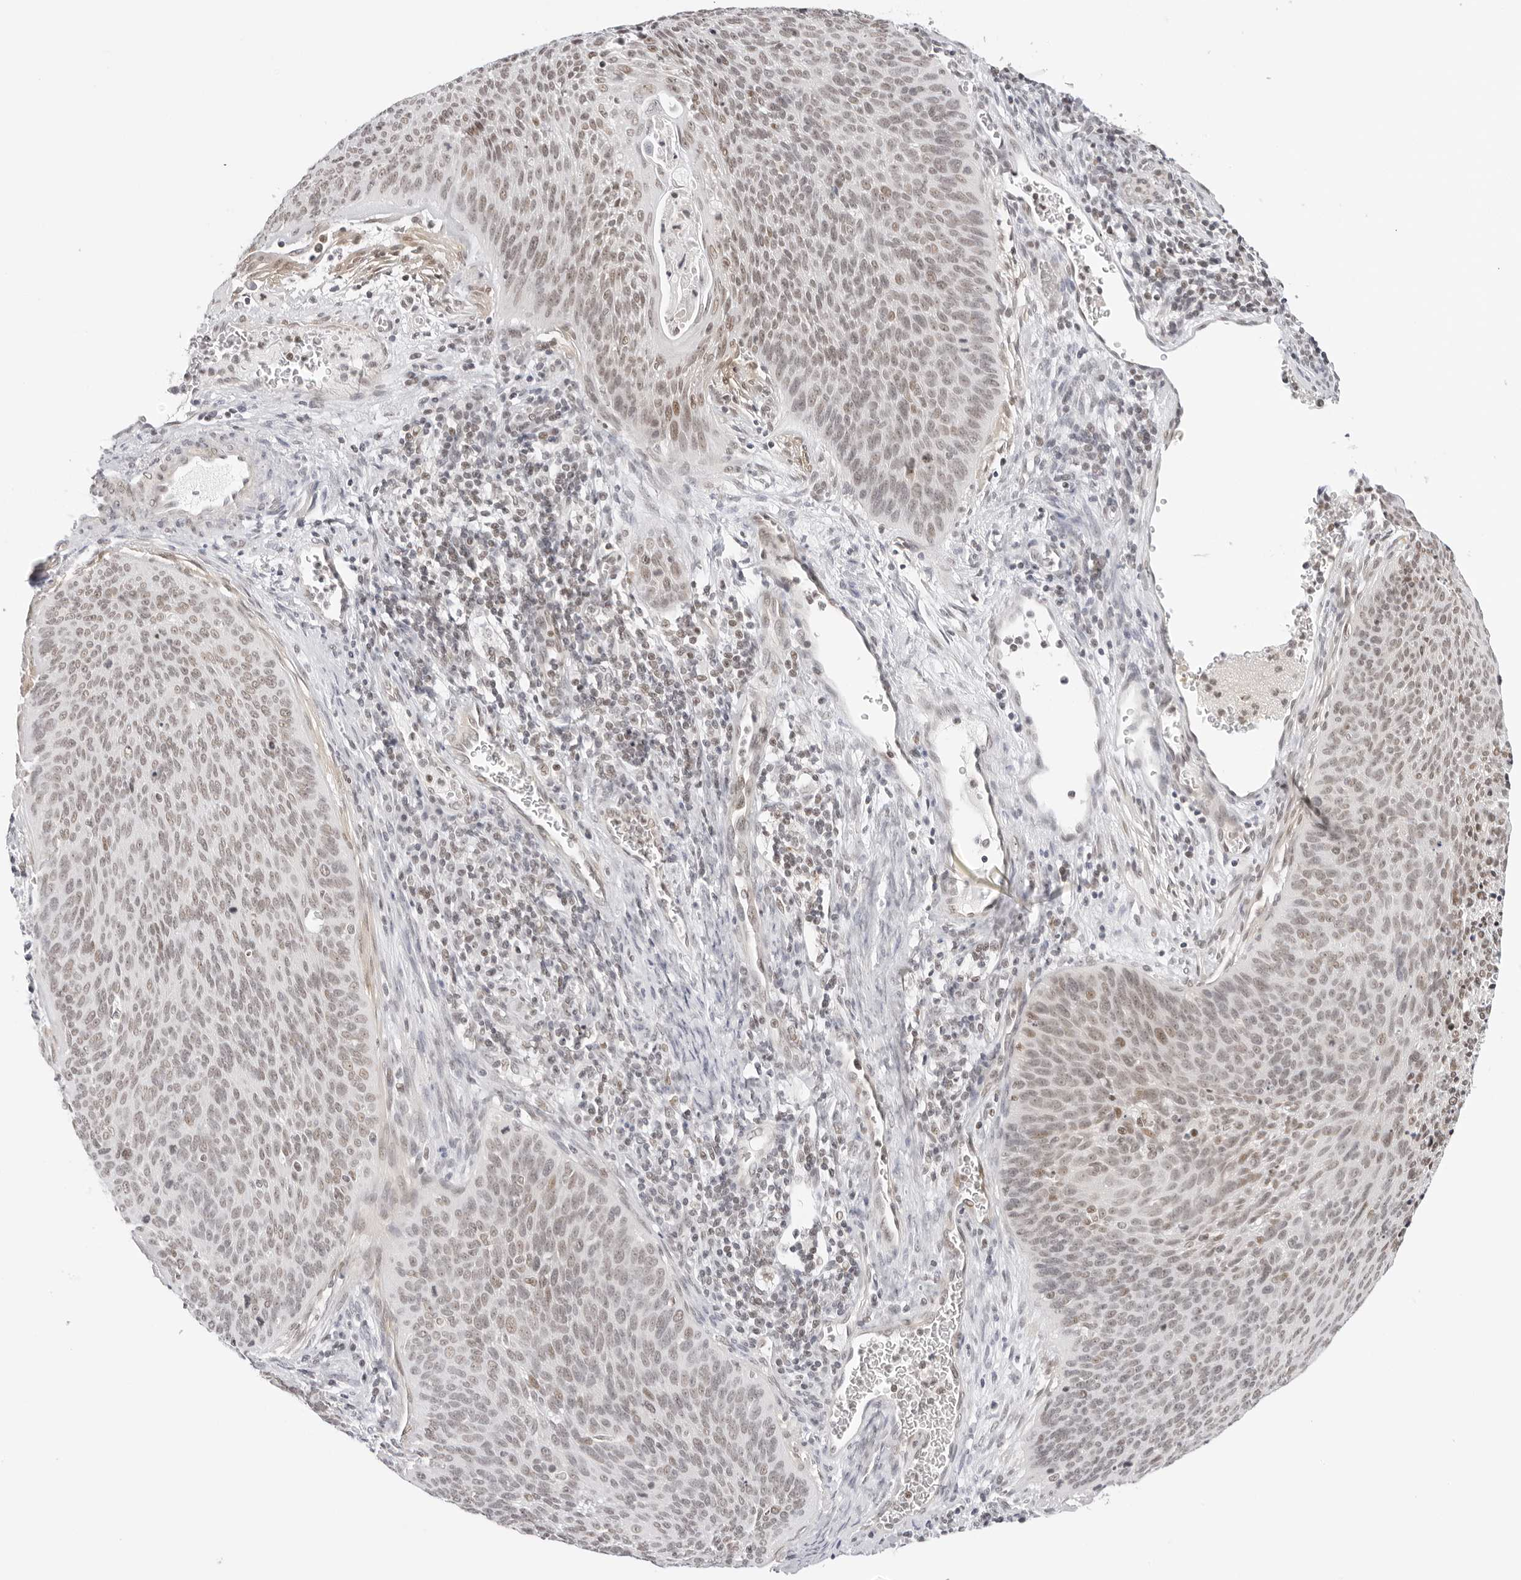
{"staining": {"intensity": "weak", "quantity": ">75%", "location": "nuclear"}, "tissue": "cervical cancer", "cell_type": "Tumor cells", "image_type": "cancer", "snomed": [{"axis": "morphology", "description": "Squamous cell carcinoma, NOS"}, {"axis": "topography", "description": "Cervix"}], "caption": "High-power microscopy captured an immunohistochemistry (IHC) histopathology image of cervical cancer, revealing weak nuclear positivity in approximately >75% of tumor cells.", "gene": "TCIM", "patient": {"sex": "female", "age": 55}}